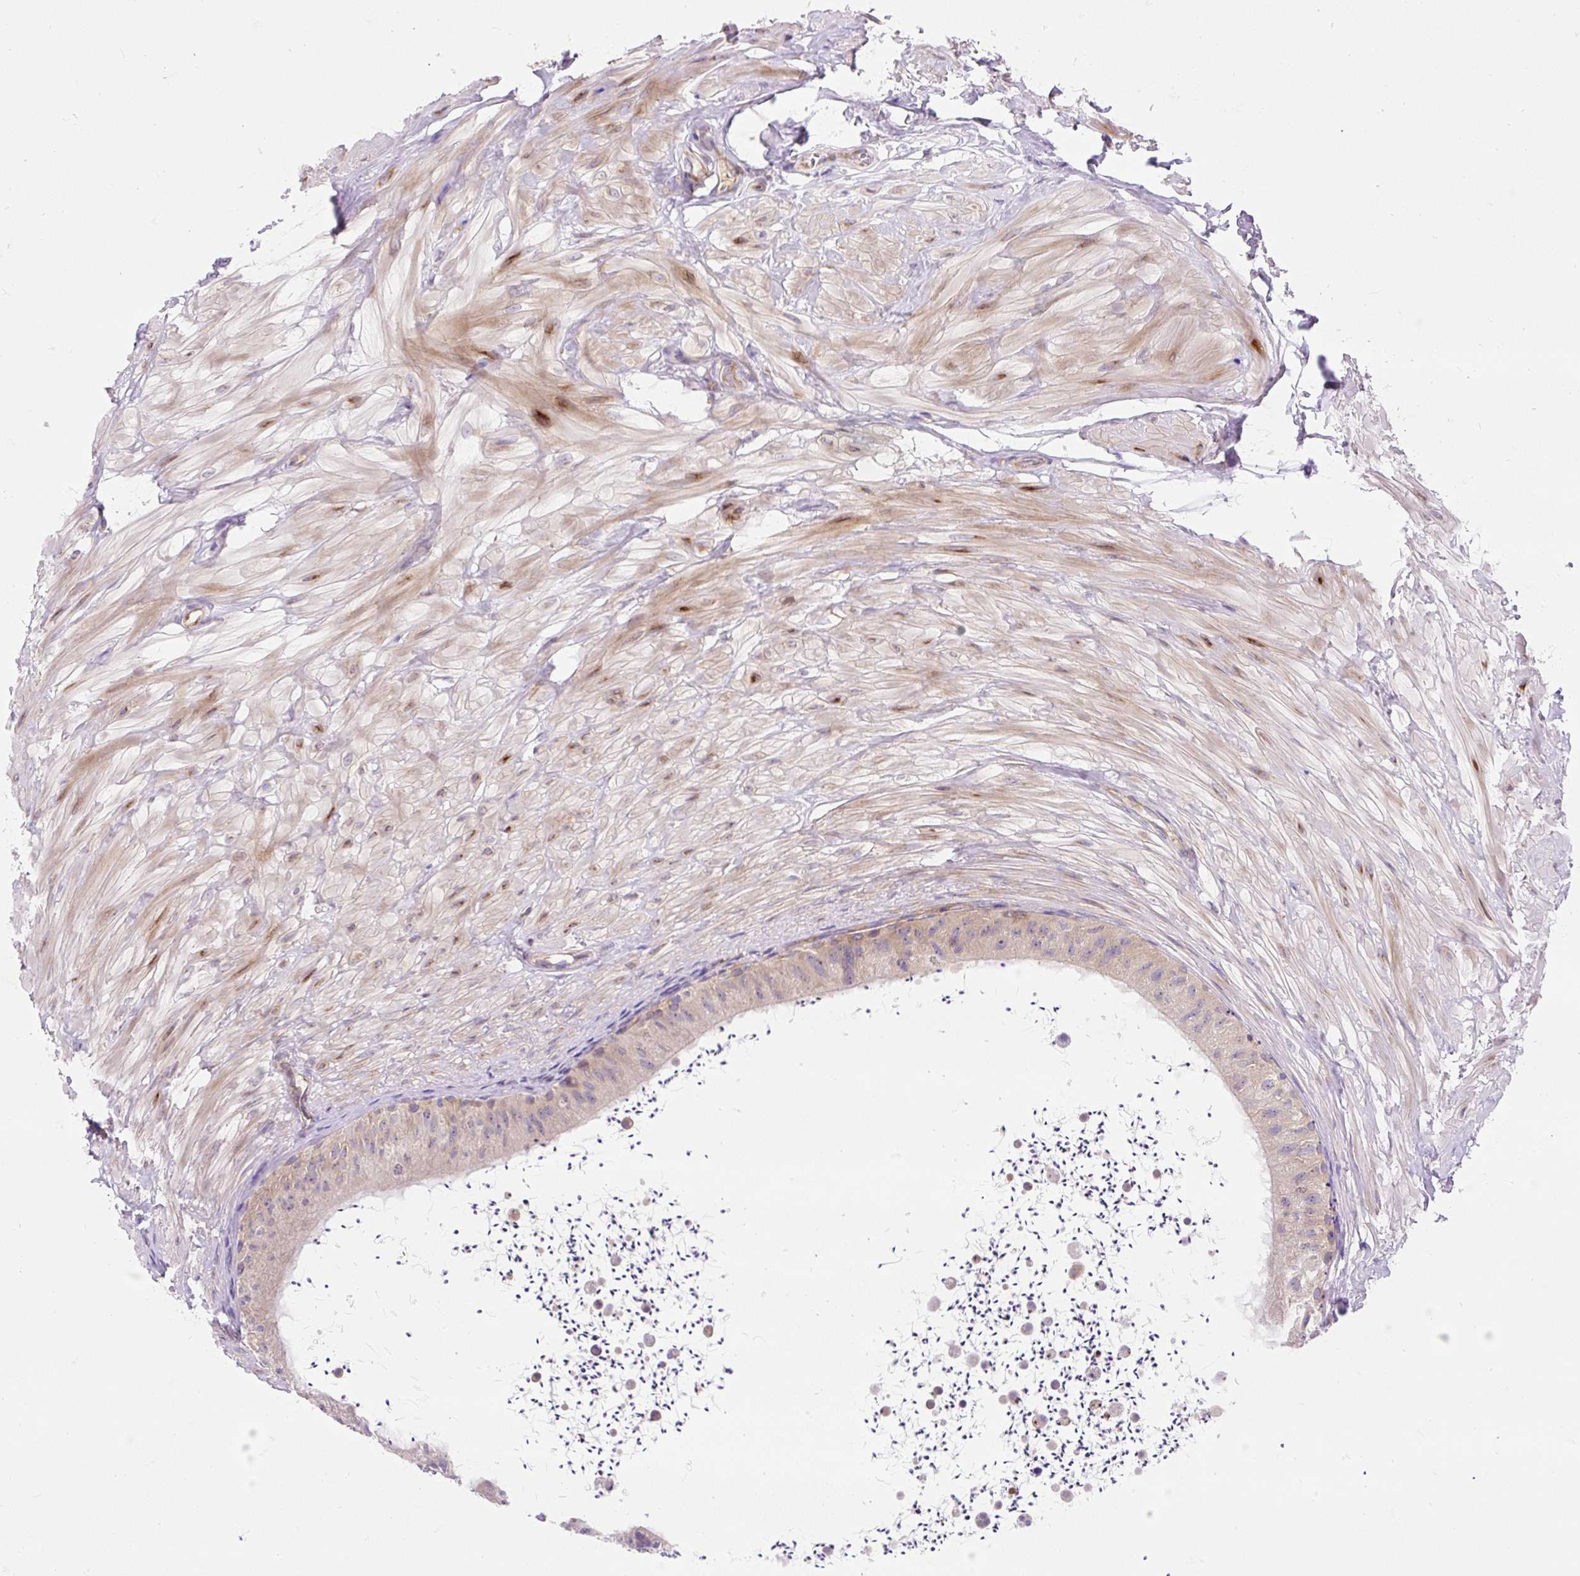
{"staining": {"intensity": "moderate", "quantity": "<25%", "location": "cytoplasmic/membranous"}, "tissue": "epididymis", "cell_type": "Glandular cells", "image_type": "normal", "snomed": [{"axis": "morphology", "description": "Normal tissue, NOS"}, {"axis": "topography", "description": "Epididymis"}, {"axis": "topography", "description": "Peripheral nerve tissue"}], "caption": "Unremarkable epididymis reveals moderate cytoplasmic/membranous staining in approximately <25% of glandular cells The staining was performed using DAB, with brown indicating positive protein expression. Nuclei are stained blue with hematoxylin..", "gene": "GPR45", "patient": {"sex": "male", "age": 32}}